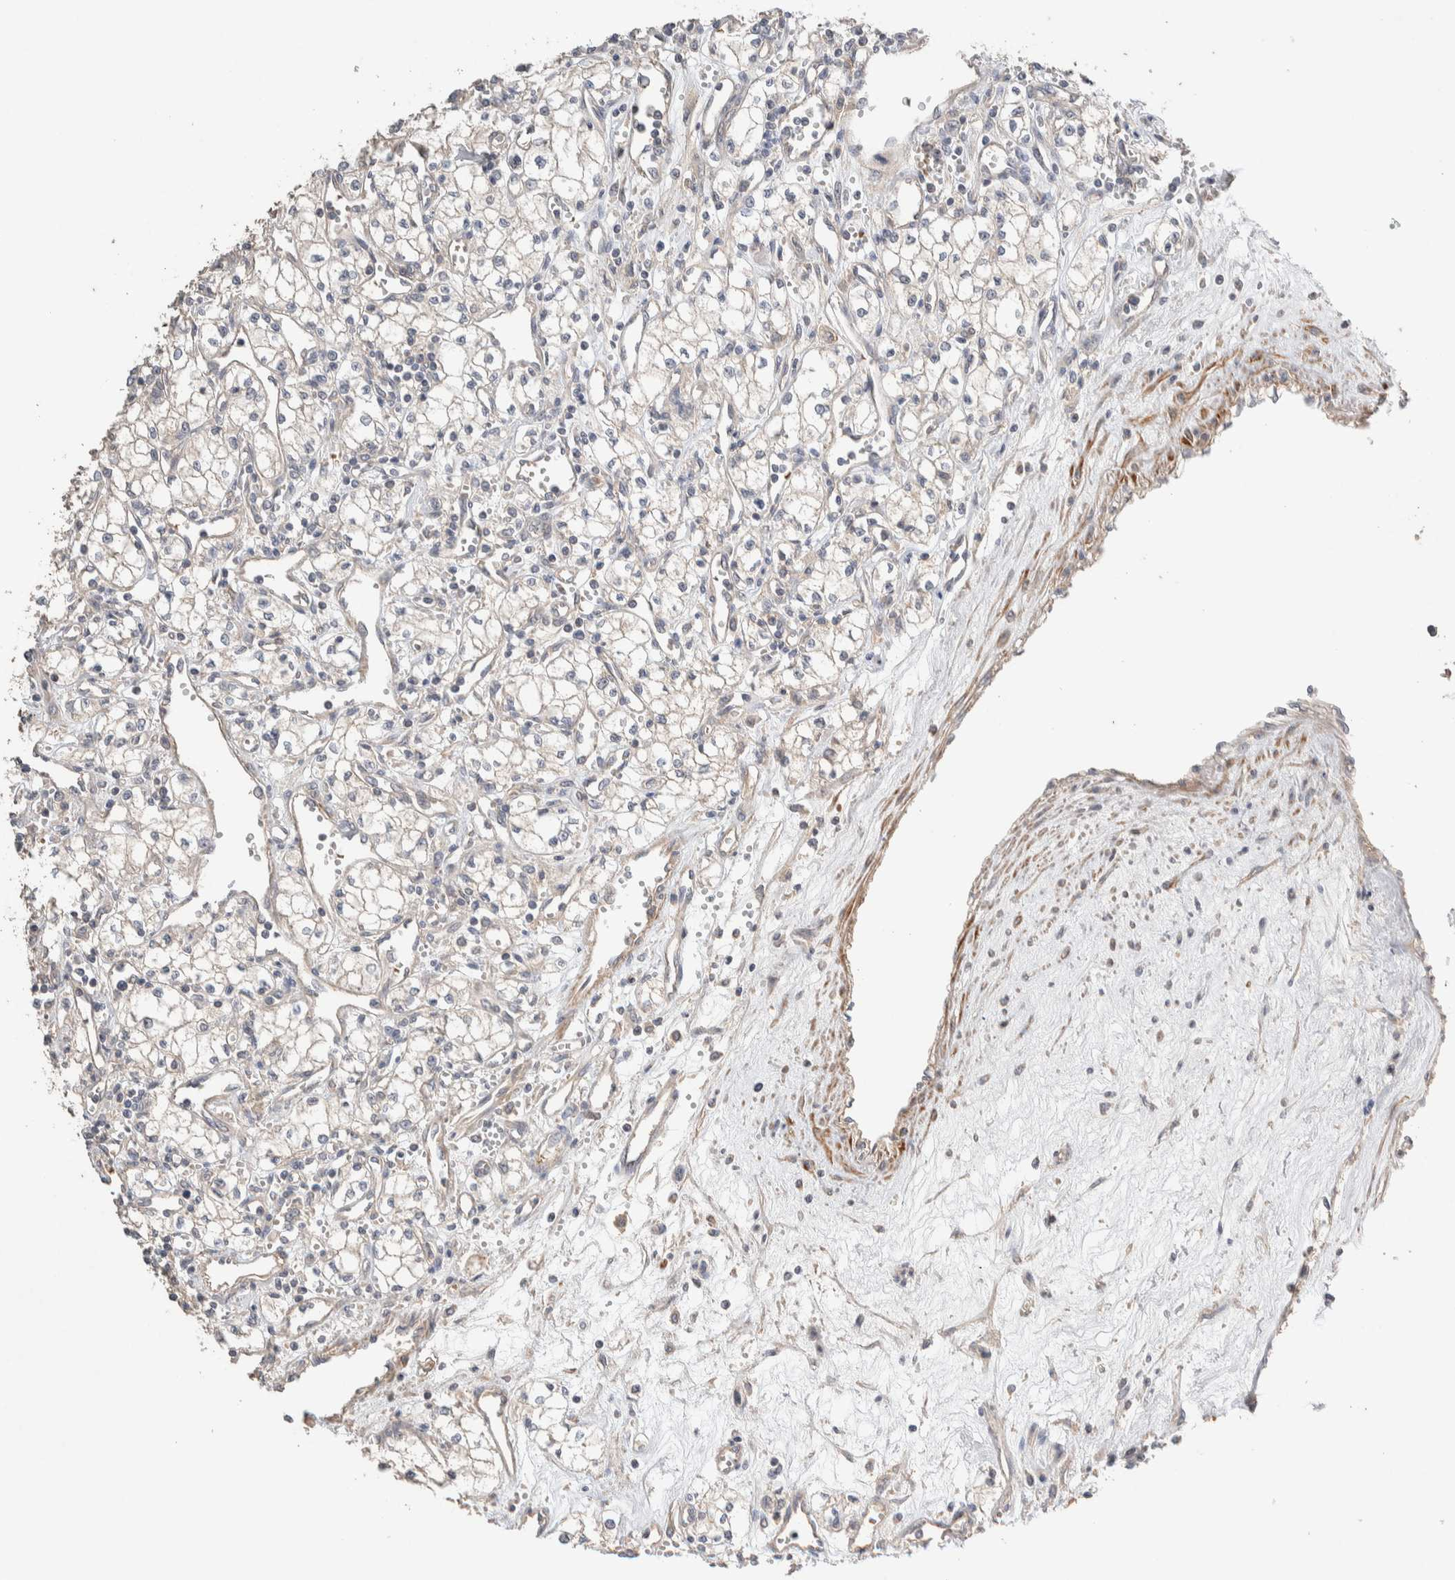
{"staining": {"intensity": "negative", "quantity": "none", "location": "none"}, "tissue": "renal cancer", "cell_type": "Tumor cells", "image_type": "cancer", "snomed": [{"axis": "morphology", "description": "Adenocarcinoma, NOS"}, {"axis": "topography", "description": "Kidney"}], "caption": "The photomicrograph shows no significant expression in tumor cells of renal cancer. (DAB IHC visualized using brightfield microscopy, high magnification).", "gene": "WDR91", "patient": {"sex": "male", "age": 59}}